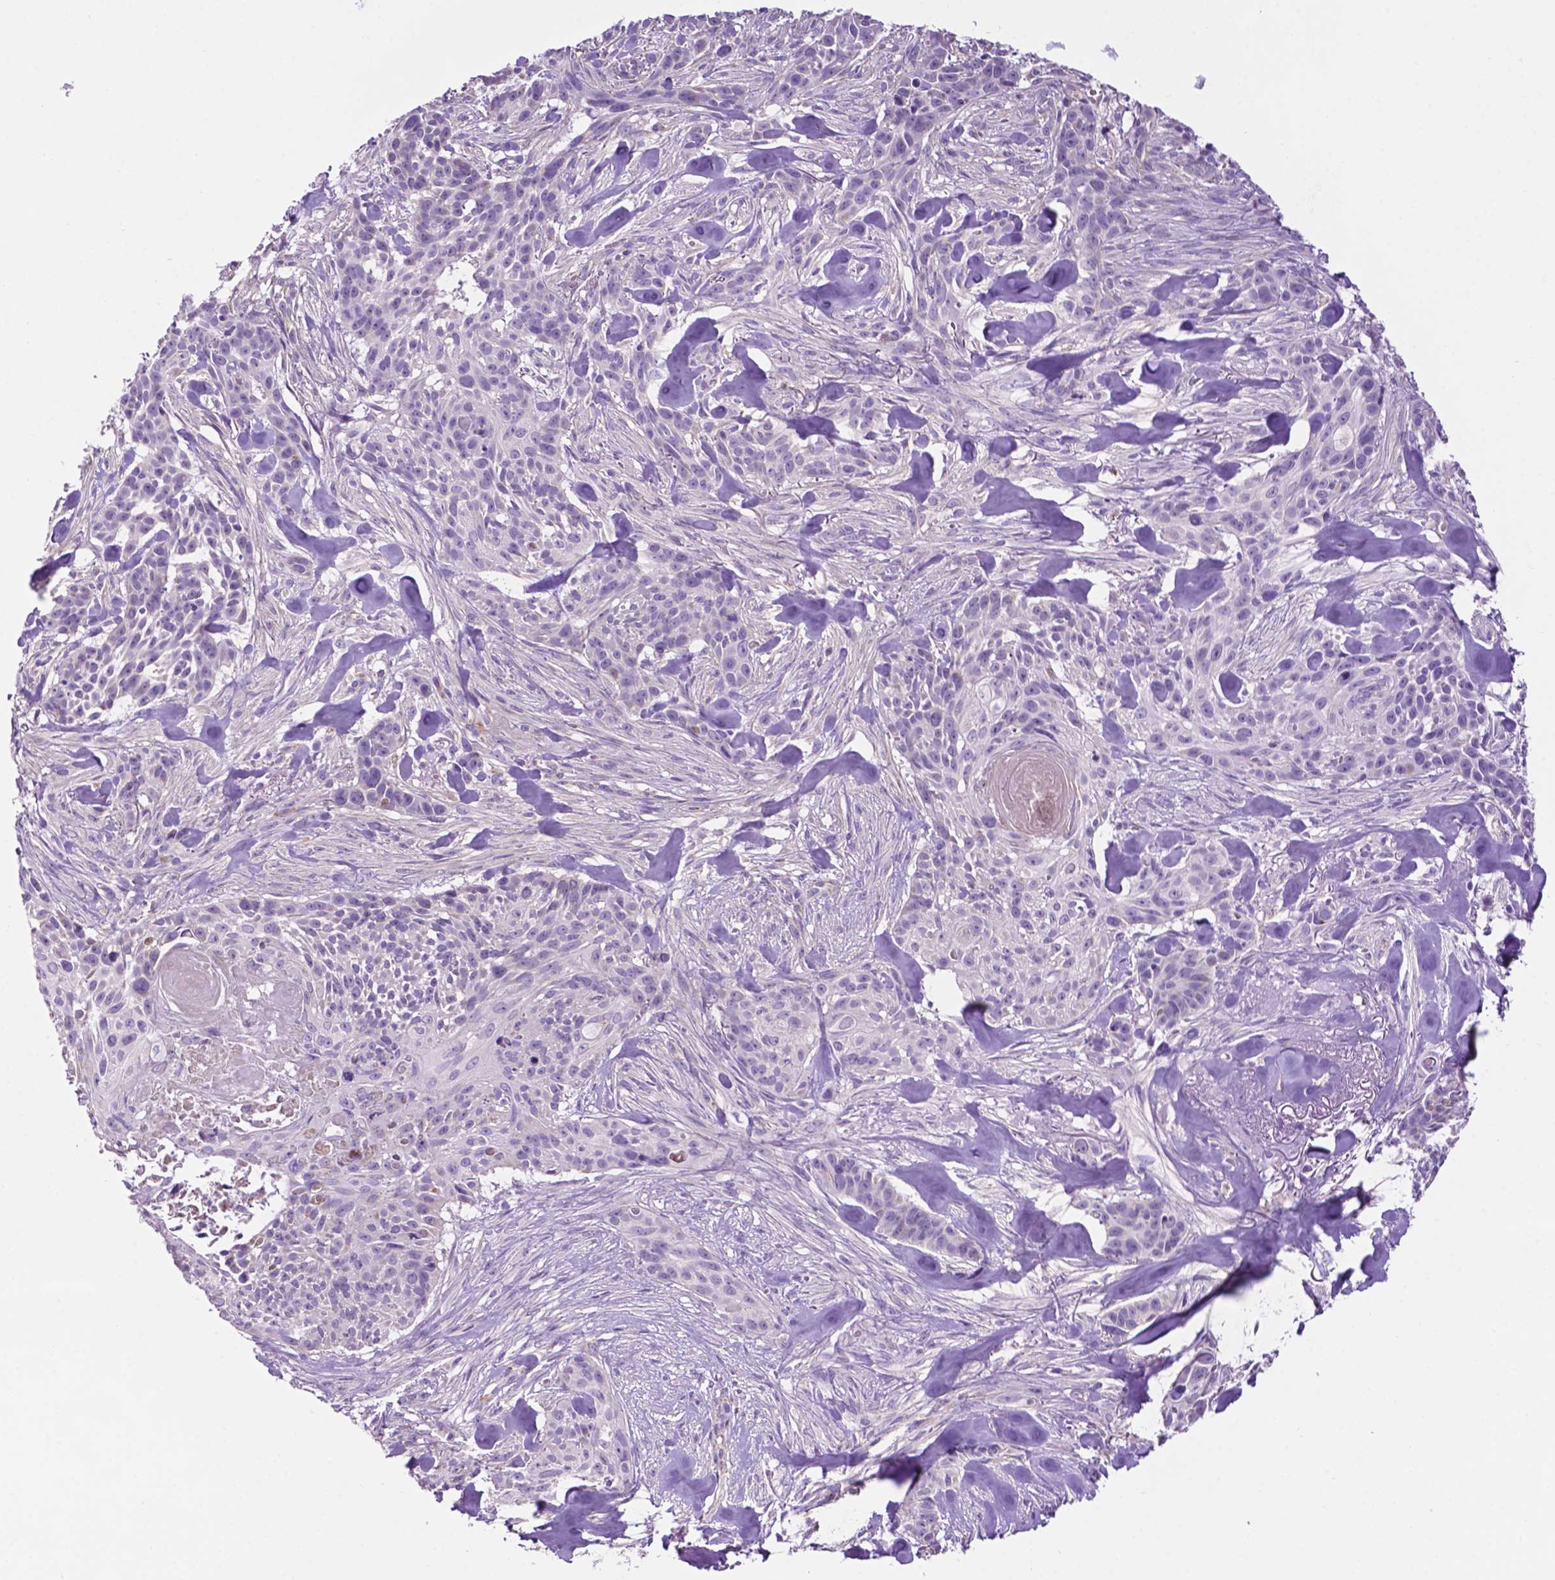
{"staining": {"intensity": "negative", "quantity": "none", "location": "none"}, "tissue": "skin cancer", "cell_type": "Tumor cells", "image_type": "cancer", "snomed": [{"axis": "morphology", "description": "Basal cell carcinoma"}, {"axis": "topography", "description": "Skin"}], "caption": "An immunohistochemistry micrograph of skin cancer is shown. There is no staining in tumor cells of skin cancer.", "gene": "PHYHIP", "patient": {"sex": "male", "age": 87}}